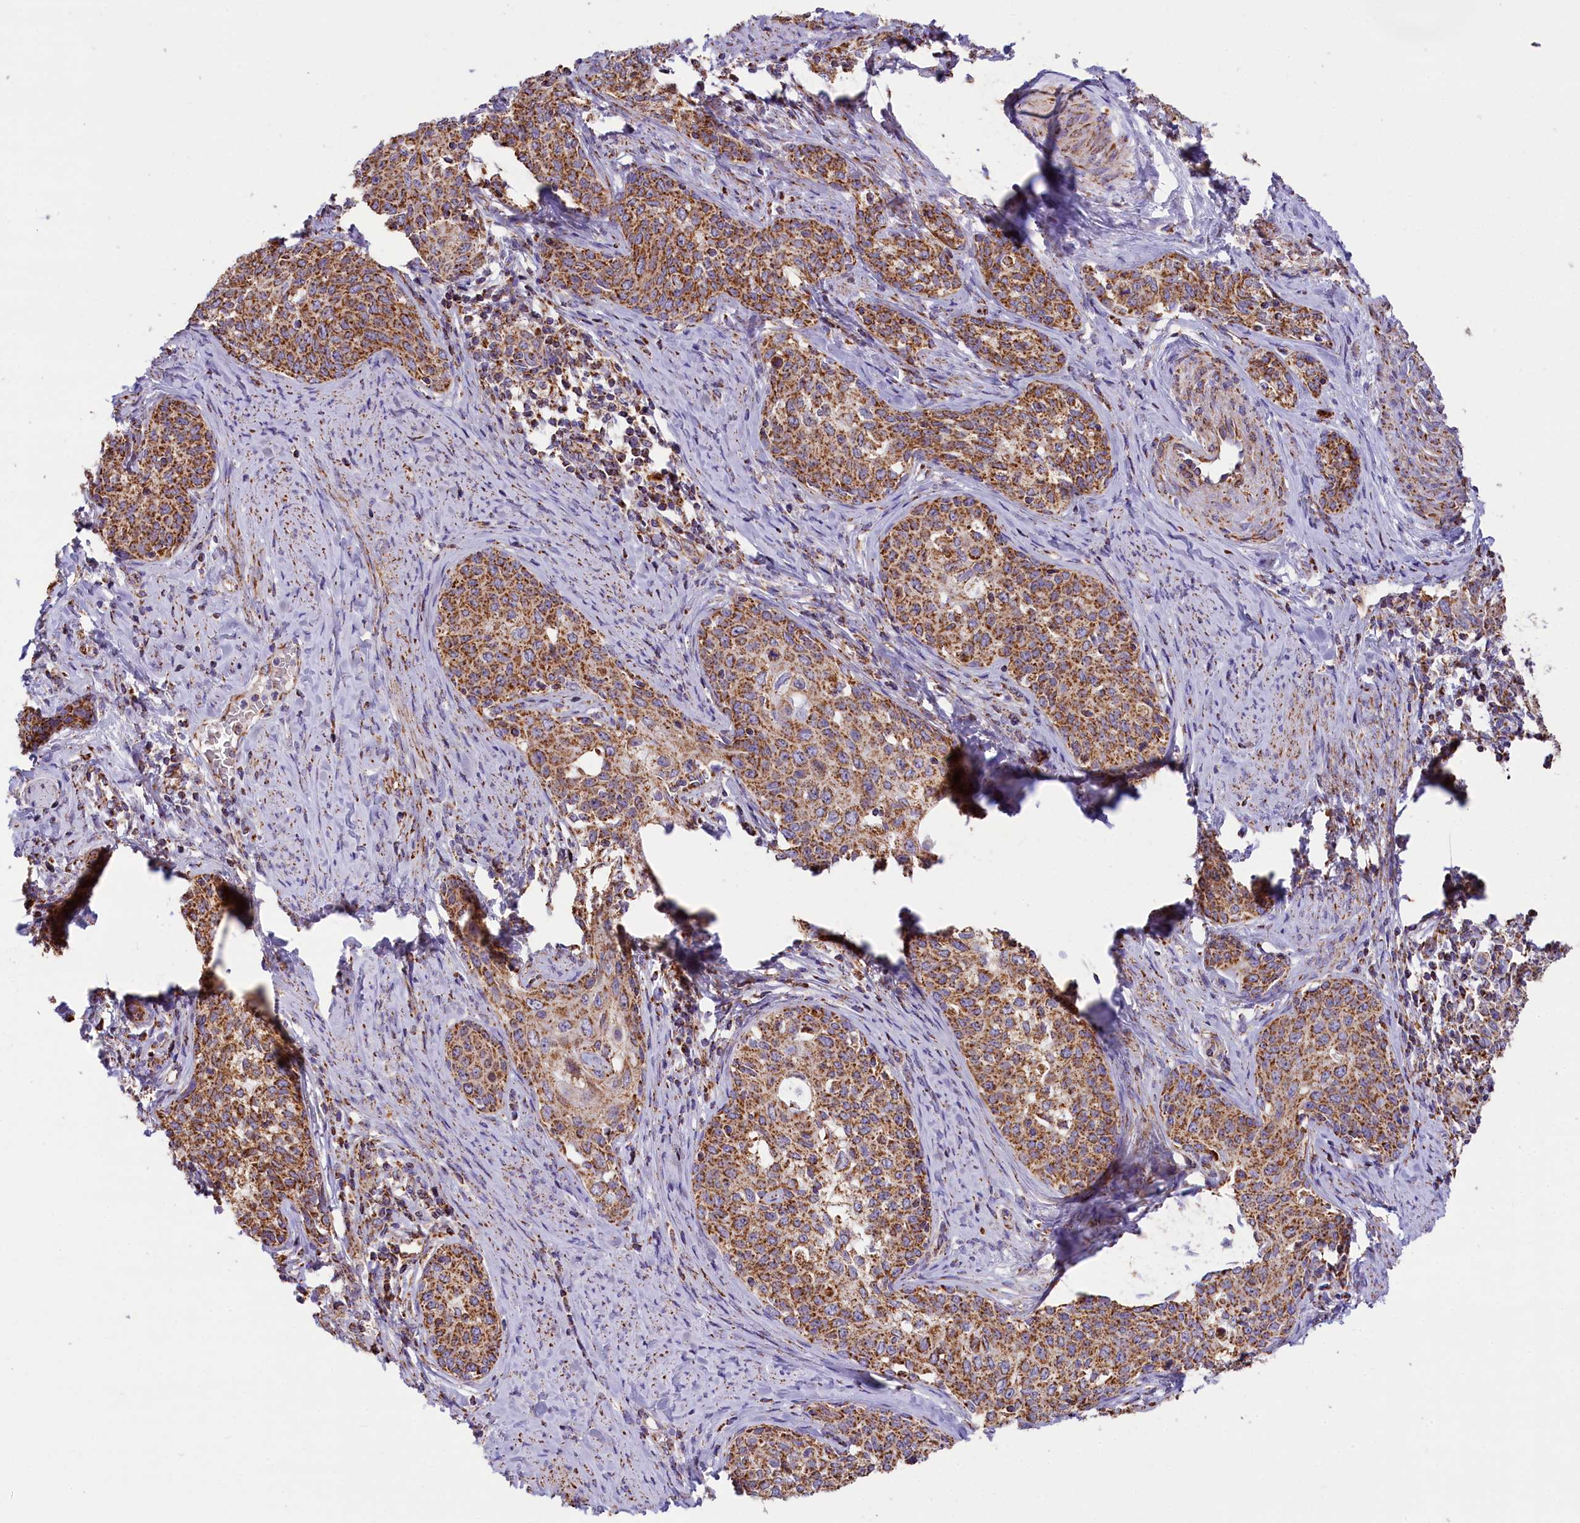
{"staining": {"intensity": "moderate", "quantity": ">75%", "location": "cytoplasmic/membranous"}, "tissue": "cervical cancer", "cell_type": "Tumor cells", "image_type": "cancer", "snomed": [{"axis": "morphology", "description": "Squamous cell carcinoma, NOS"}, {"axis": "morphology", "description": "Adenocarcinoma, NOS"}, {"axis": "topography", "description": "Cervix"}], "caption": "Adenocarcinoma (cervical) was stained to show a protein in brown. There is medium levels of moderate cytoplasmic/membranous staining in approximately >75% of tumor cells.", "gene": "NDUFA8", "patient": {"sex": "female", "age": 52}}